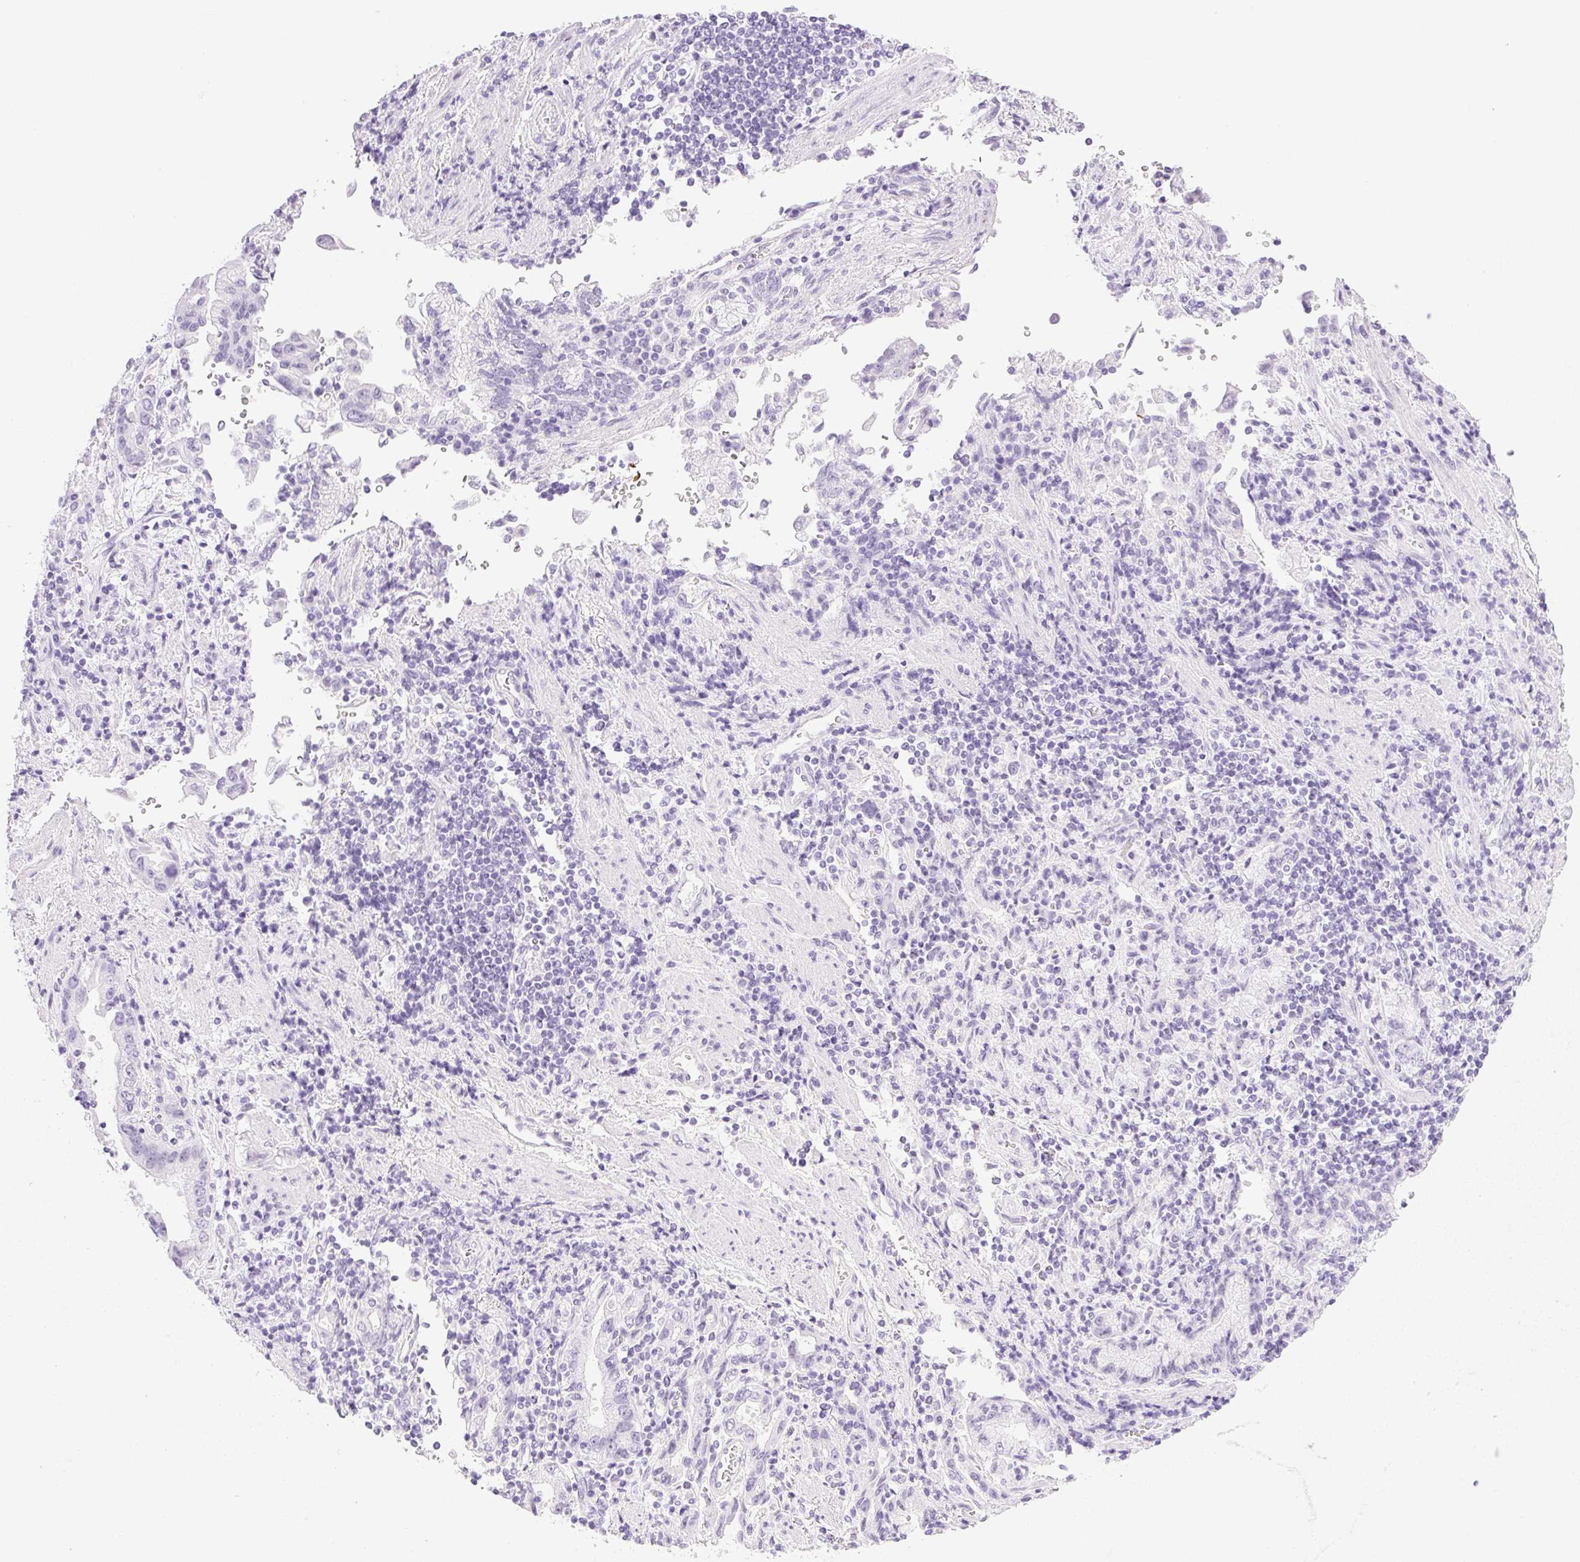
{"staining": {"intensity": "negative", "quantity": "none", "location": "none"}, "tissue": "stomach cancer", "cell_type": "Tumor cells", "image_type": "cancer", "snomed": [{"axis": "morphology", "description": "Adenocarcinoma, NOS"}, {"axis": "topography", "description": "Stomach"}], "caption": "The photomicrograph exhibits no staining of tumor cells in stomach cancer.", "gene": "SPRR4", "patient": {"sex": "male", "age": 62}}